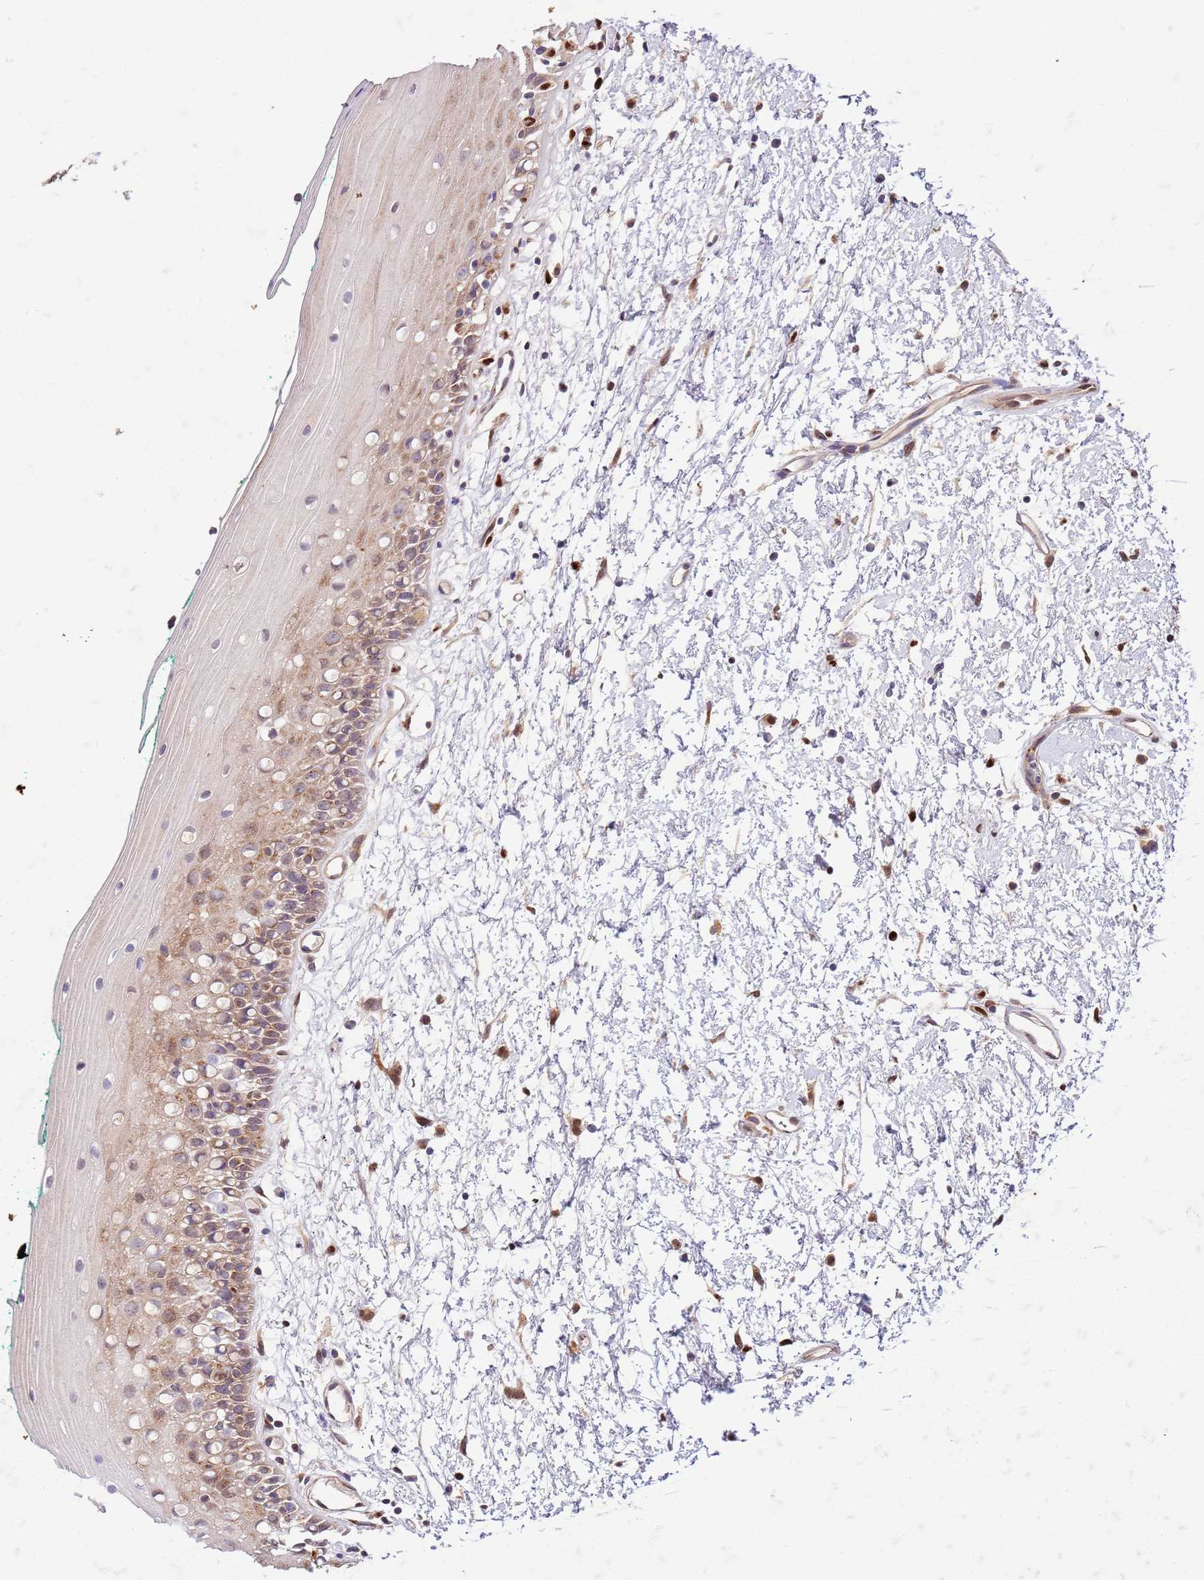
{"staining": {"intensity": "moderate", "quantity": ">75%", "location": "cytoplasmic/membranous,nuclear"}, "tissue": "oral mucosa", "cell_type": "Squamous epithelial cells", "image_type": "normal", "snomed": [{"axis": "morphology", "description": "Normal tissue, NOS"}, {"axis": "topography", "description": "Oral tissue"}], "caption": "IHC (DAB) staining of unremarkable oral mucosa shows moderate cytoplasmic/membranous,nuclear protein staining in about >75% of squamous epithelial cells.", "gene": "OSBP", "patient": {"sex": "female", "age": 70}}